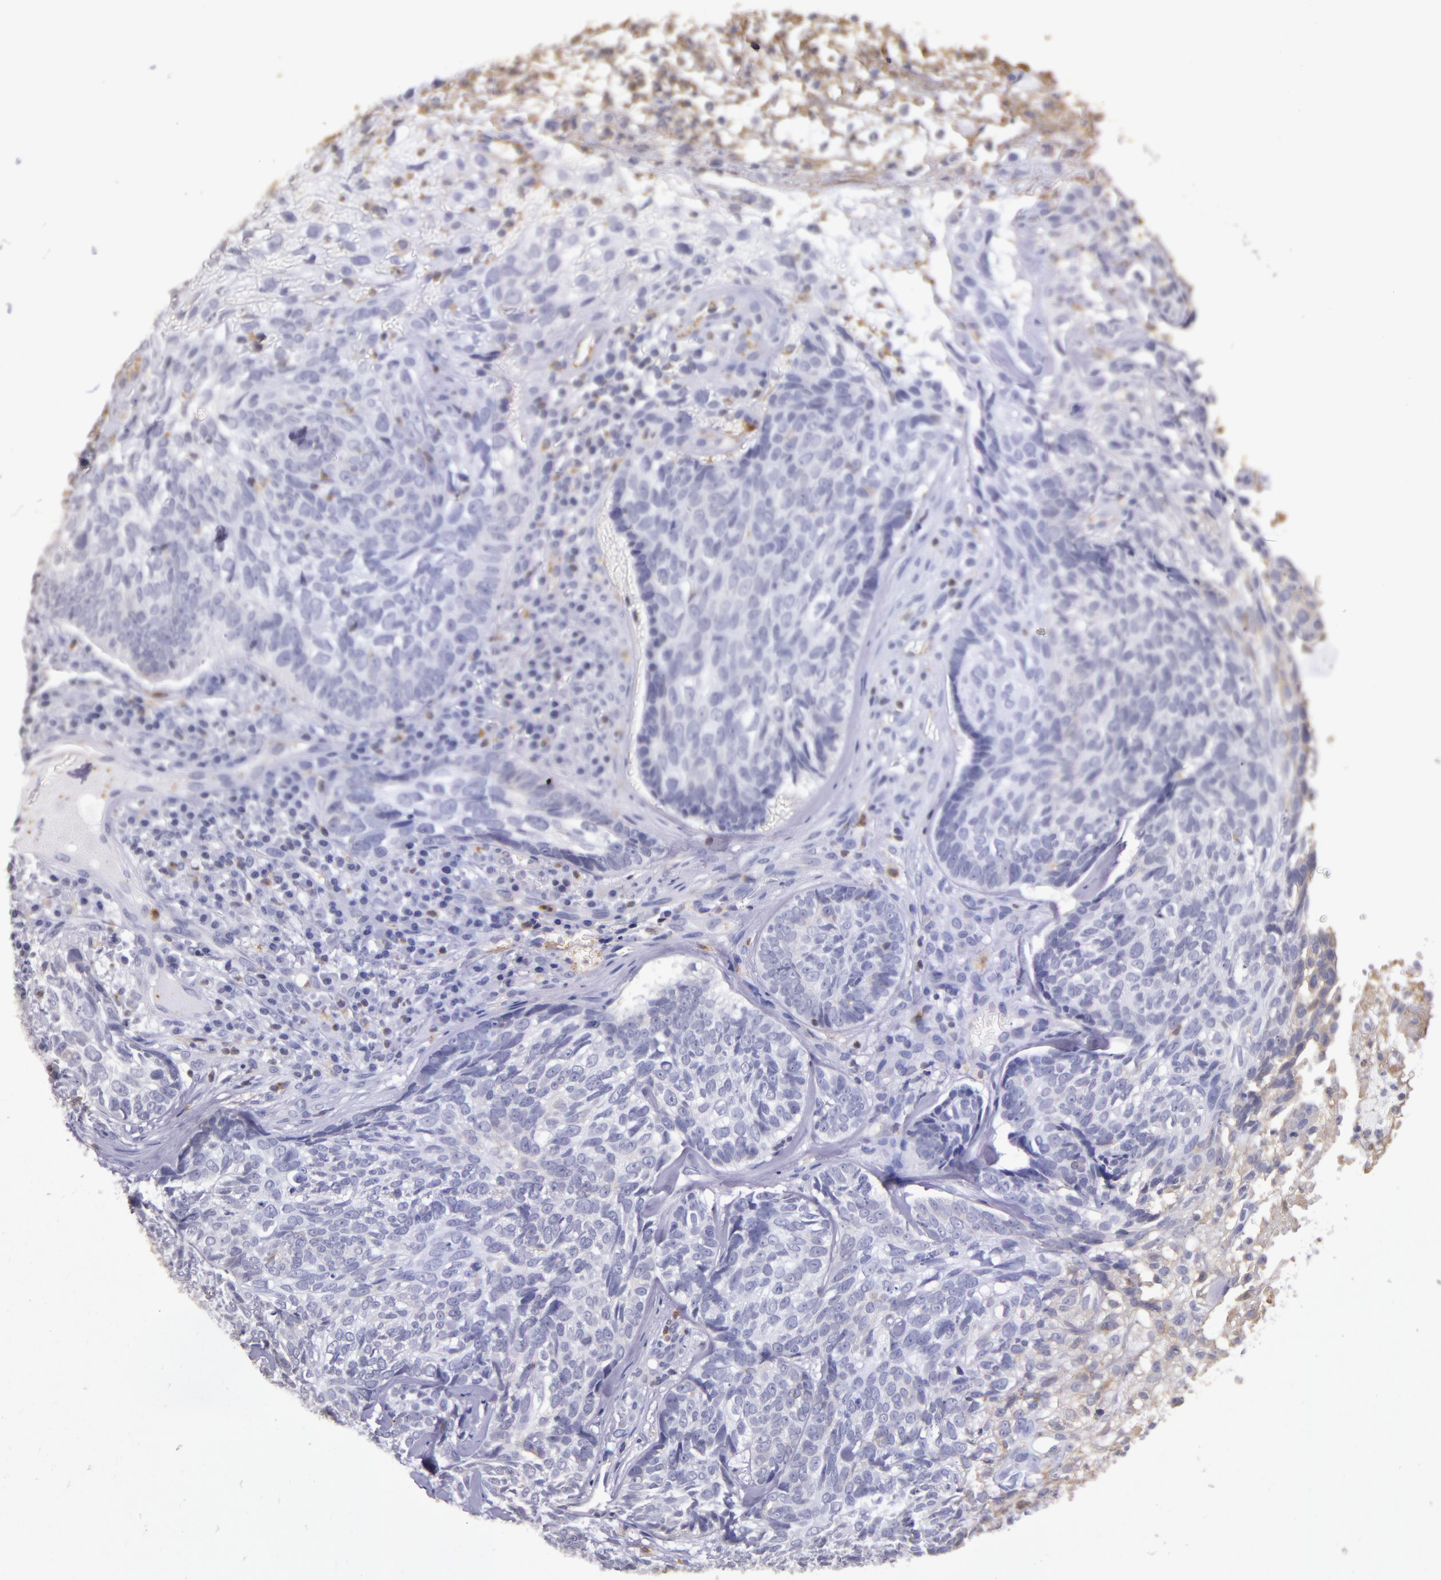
{"staining": {"intensity": "negative", "quantity": "none", "location": "none"}, "tissue": "skin cancer", "cell_type": "Tumor cells", "image_type": "cancer", "snomed": [{"axis": "morphology", "description": "Basal cell carcinoma"}, {"axis": "topography", "description": "Skin"}], "caption": "This is an IHC micrograph of human skin cancer. There is no positivity in tumor cells.", "gene": "SLC2A3", "patient": {"sex": "male", "age": 72}}